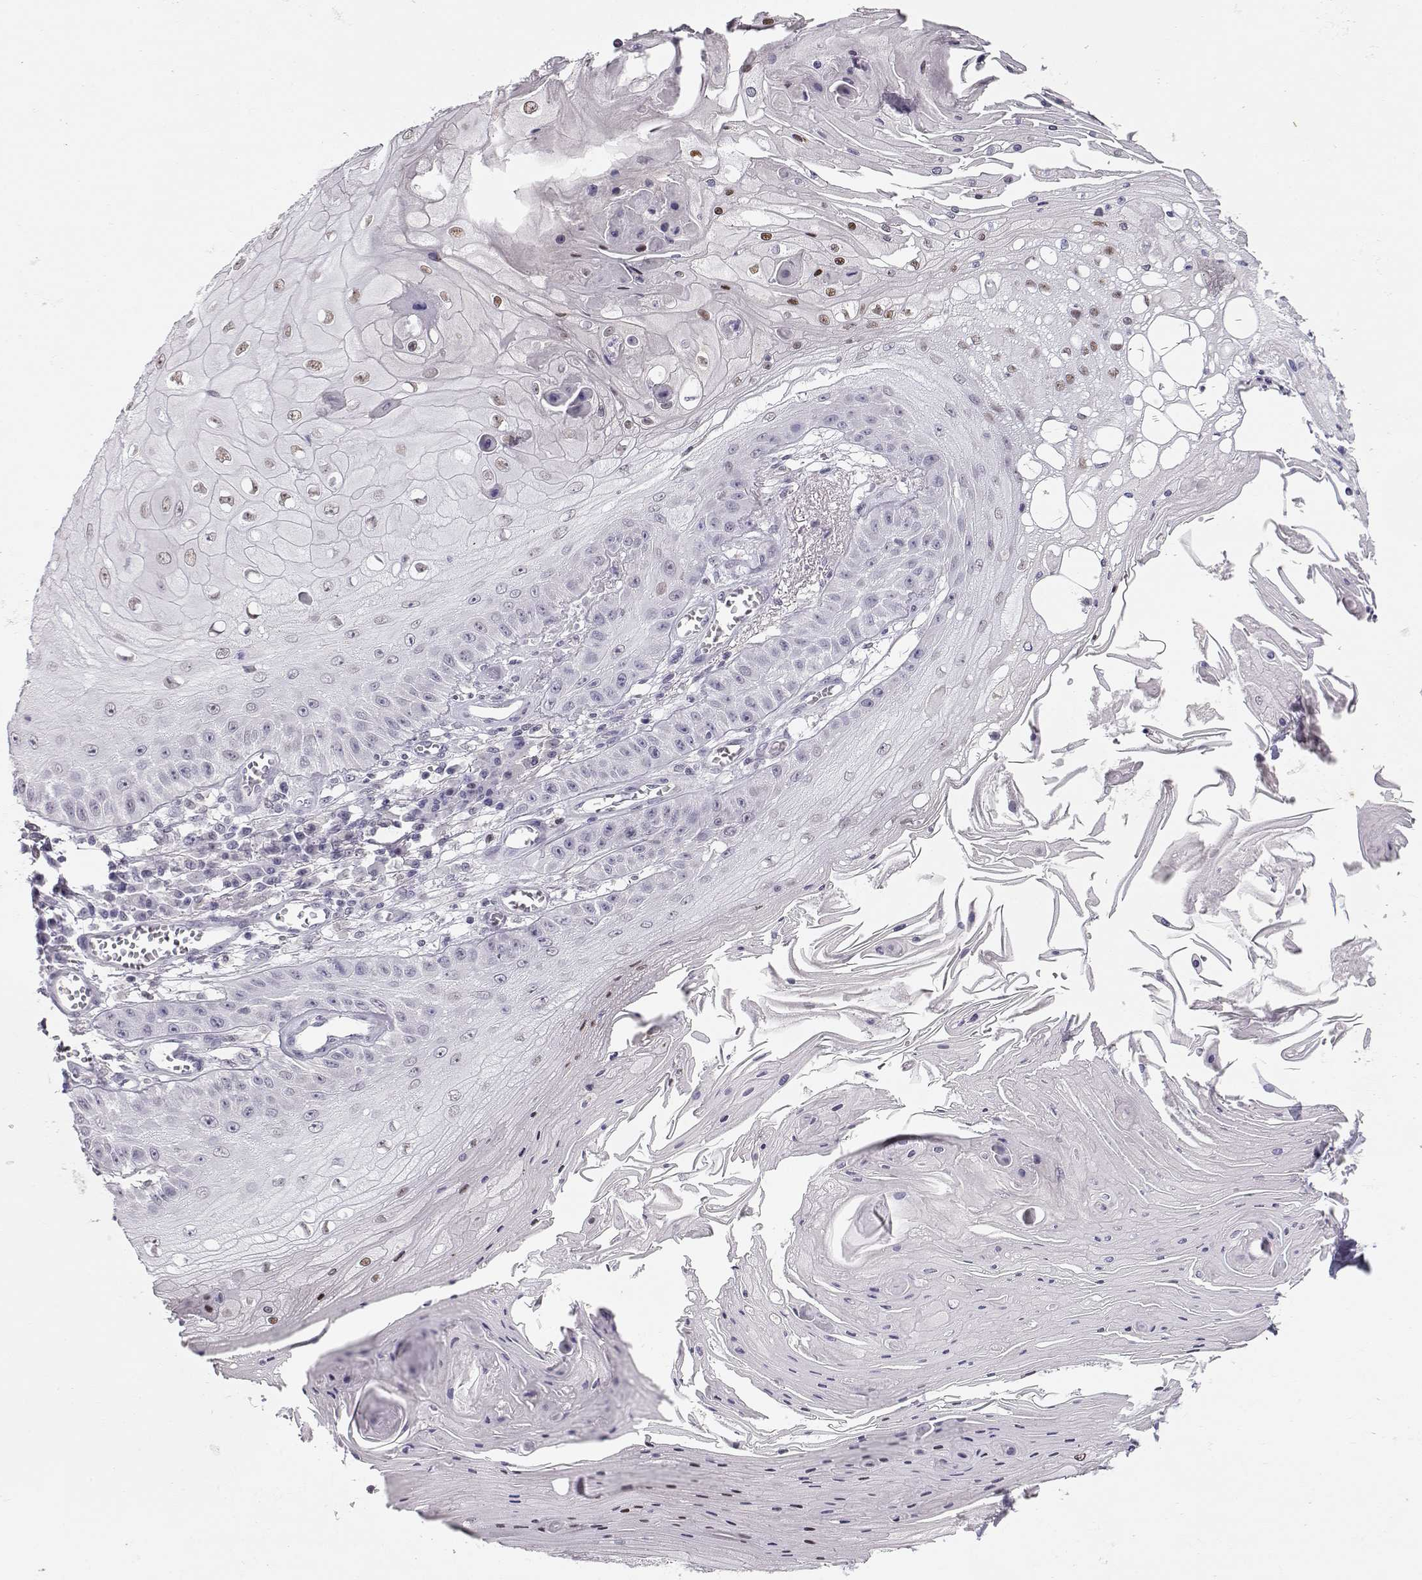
{"staining": {"intensity": "negative", "quantity": "none", "location": "none"}, "tissue": "skin cancer", "cell_type": "Tumor cells", "image_type": "cancer", "snomed": [{"axis": "morphology", "description": "Squamous cell carcinoma, NOS"}, {"axis": "topography", "description": "Skin"}], "caption": "Immunohistochemistry (IHC) photomicrograph of squamous cell carcinoma (skin) stained for a protein (brown), which reveals no staining in tumor cells.", "gene": "TEPP", "patient": {"sex": "male", "age": 70}}